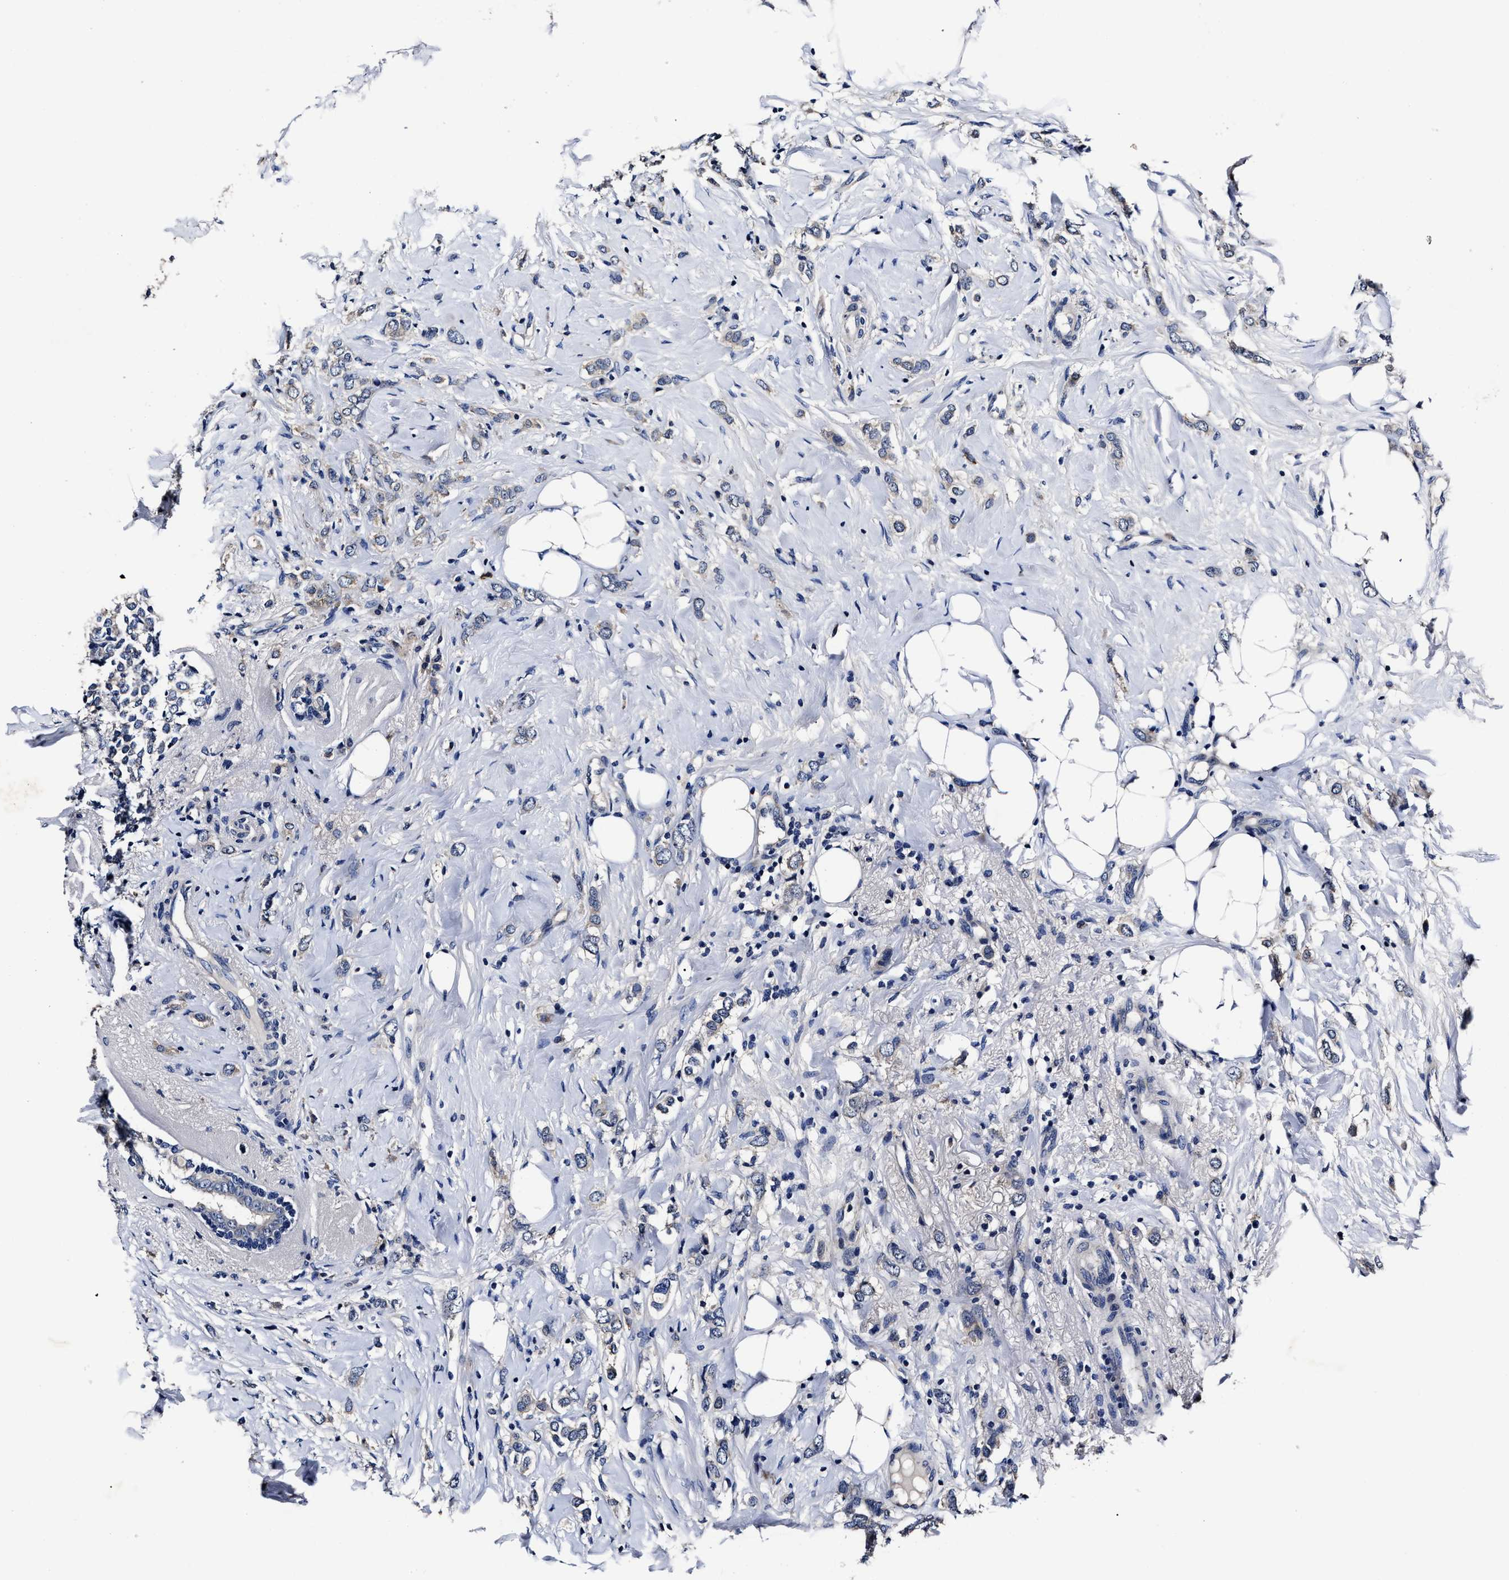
{"staining": {"intensity": "weak", "quantity": "<25%", "location": "cytoplasmic/membranous"}, "tissue": "breast cancer", "cell_type": "Tumor cells", "image_type": "cancer", "snomed": [{"axis": "morphology", "description": "Normal tissue, NOS"}, {"axis": "morphology", "description": "Lobular carcinoma"}, {"axis": "topography", "description": "Breast"}], "caption": "Immunohistochemistry (IHC) image of breast lobular carcinoma stained for a protein (brown), which reveals no positivity in tumor cells.", "gene": "OLFML2A", "patient": {"sex": "female", "age": 47}}